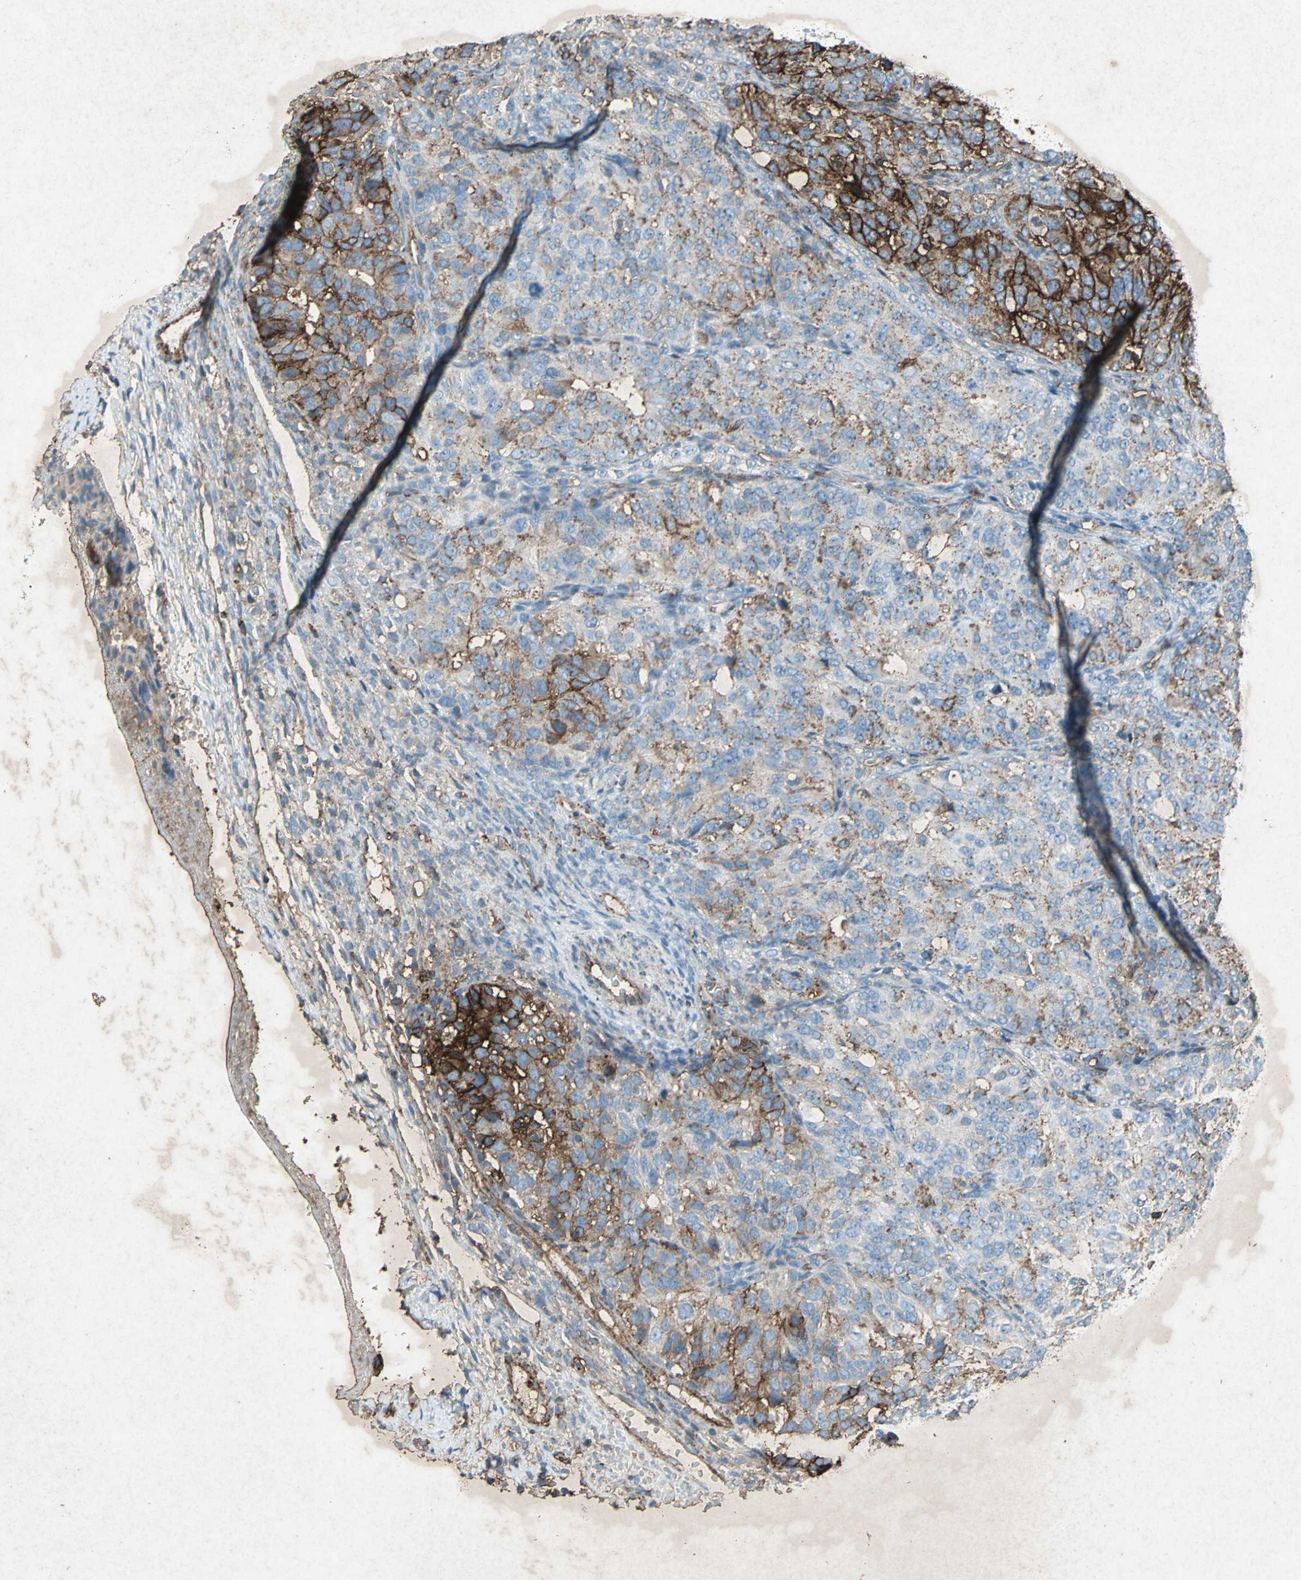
{"staining": {"intensity": "strong", "quantity": "25%-75%", "location": "cytoplasmic/membranous"}, "tissue": "ovarian cancer", "cell_type": "Tumor cells", "image_type": "cancer", "snomed": [{"axis": "morphology", "description": "Carcinoma, endometroid"}, {"axis": "topography", "description": "Ovary"}], "caption": "Immunohistochemistry (IHC) image of endometroid carcinoma (ovarian) stained for a protein (brown), which exhibits high levels of strong cytoplasmic/membranous positivity in approximately 25%-75% of tumor cells.", "gene": "CCR6", "patient": {"sex": "female", "age": 51}}